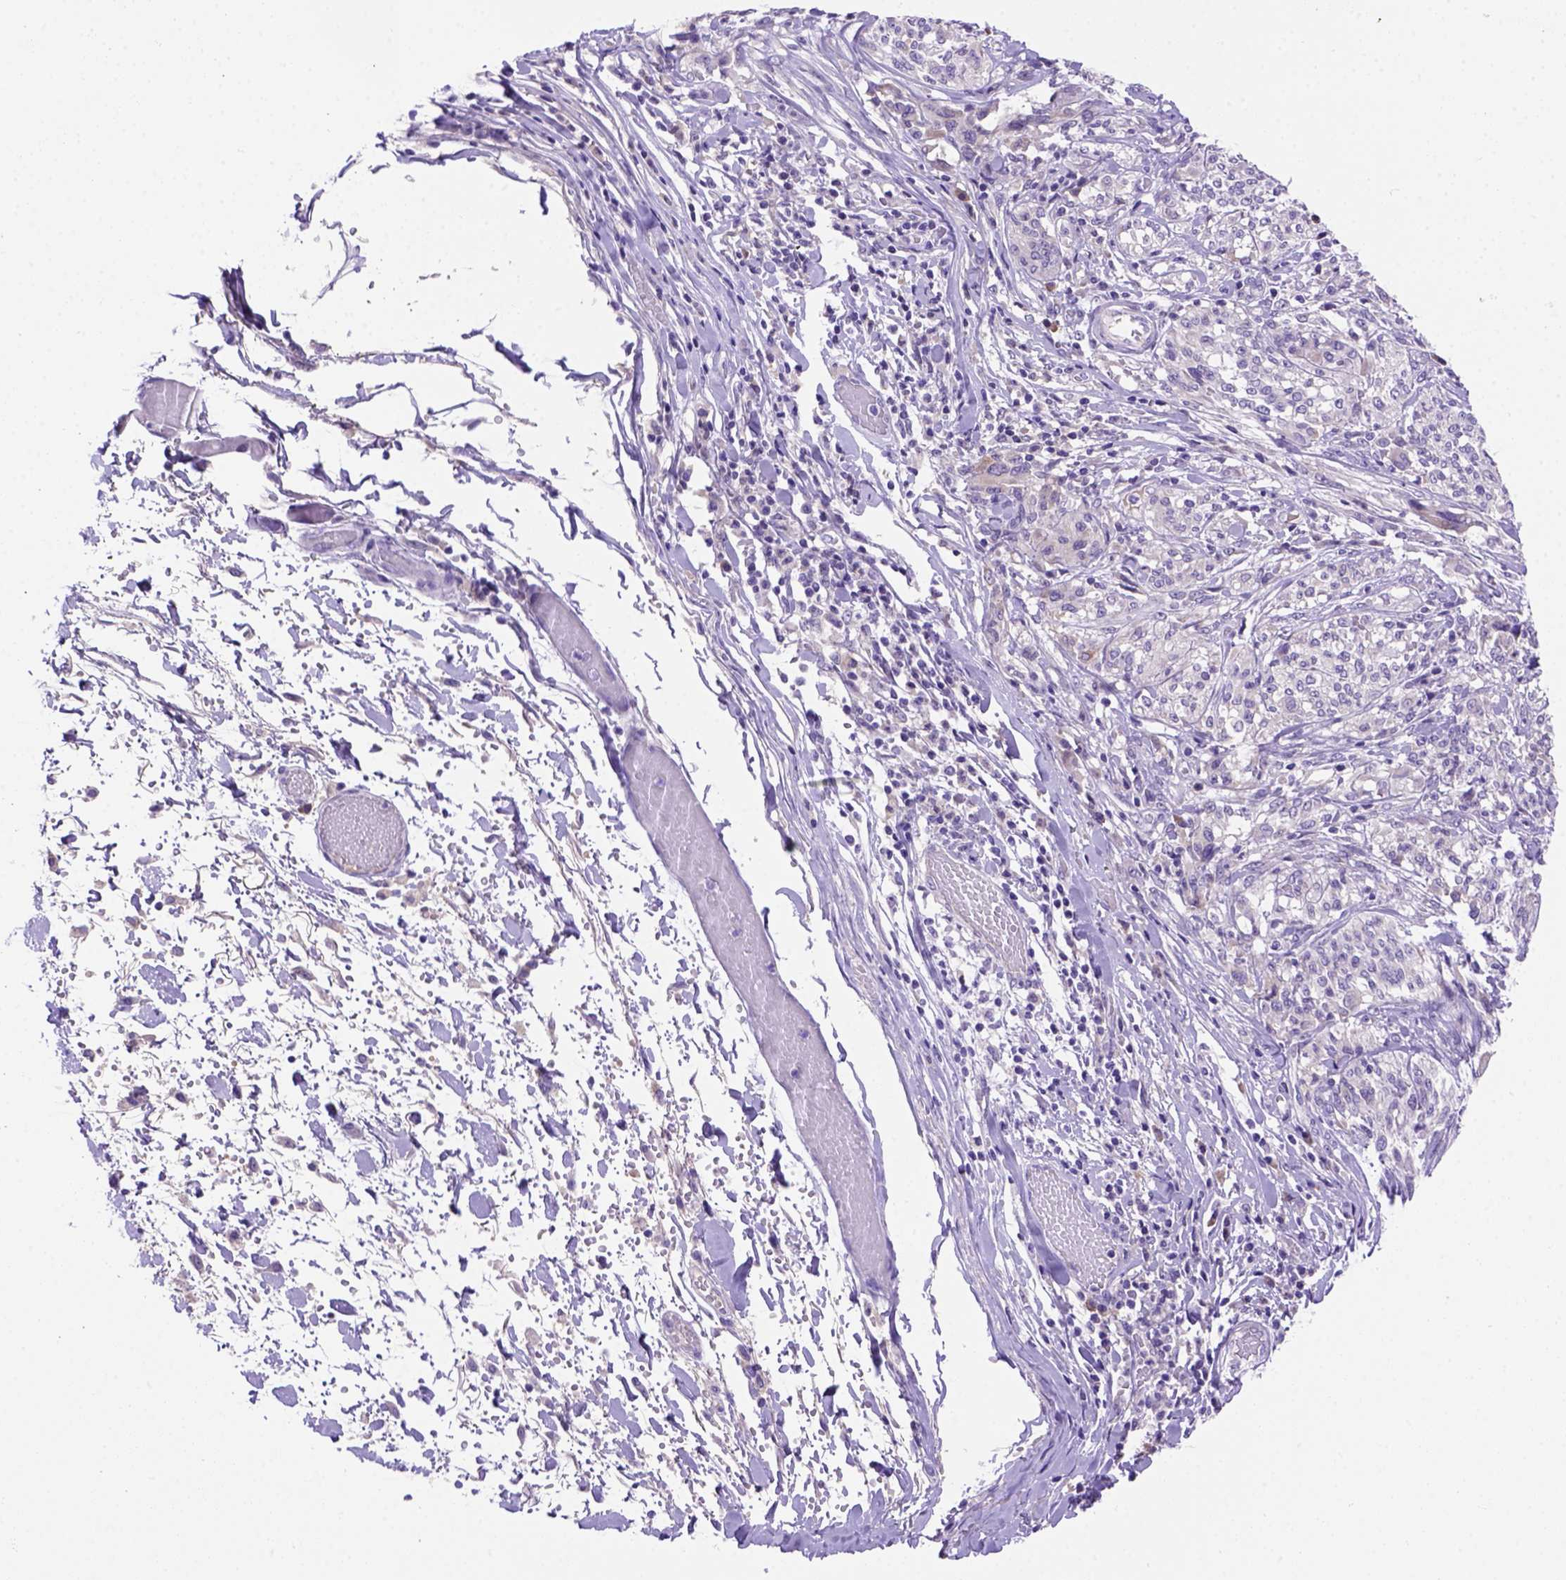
{"staining": {"intensity": "negative", "quantity": "none", "location": "none"}, "tissue": "melanoma", "cell_type": "Tumor cells", "image_type": "cancer", "snomed": [{"axis": "morphology", "description": "Malignant melanoma, NOS"}, {"axis": "topography", "description": "Skin"}], "caption": "Immunohistochemistry (IHC) photomicrograph of neoplastic tissue: human melanoma stained with DAB (3,3'-diaminobenzidine) reveals no significant protein expression in tumor cells.", "gene": "FAM81B", "patient": {"sex": "female", "age": 91}}